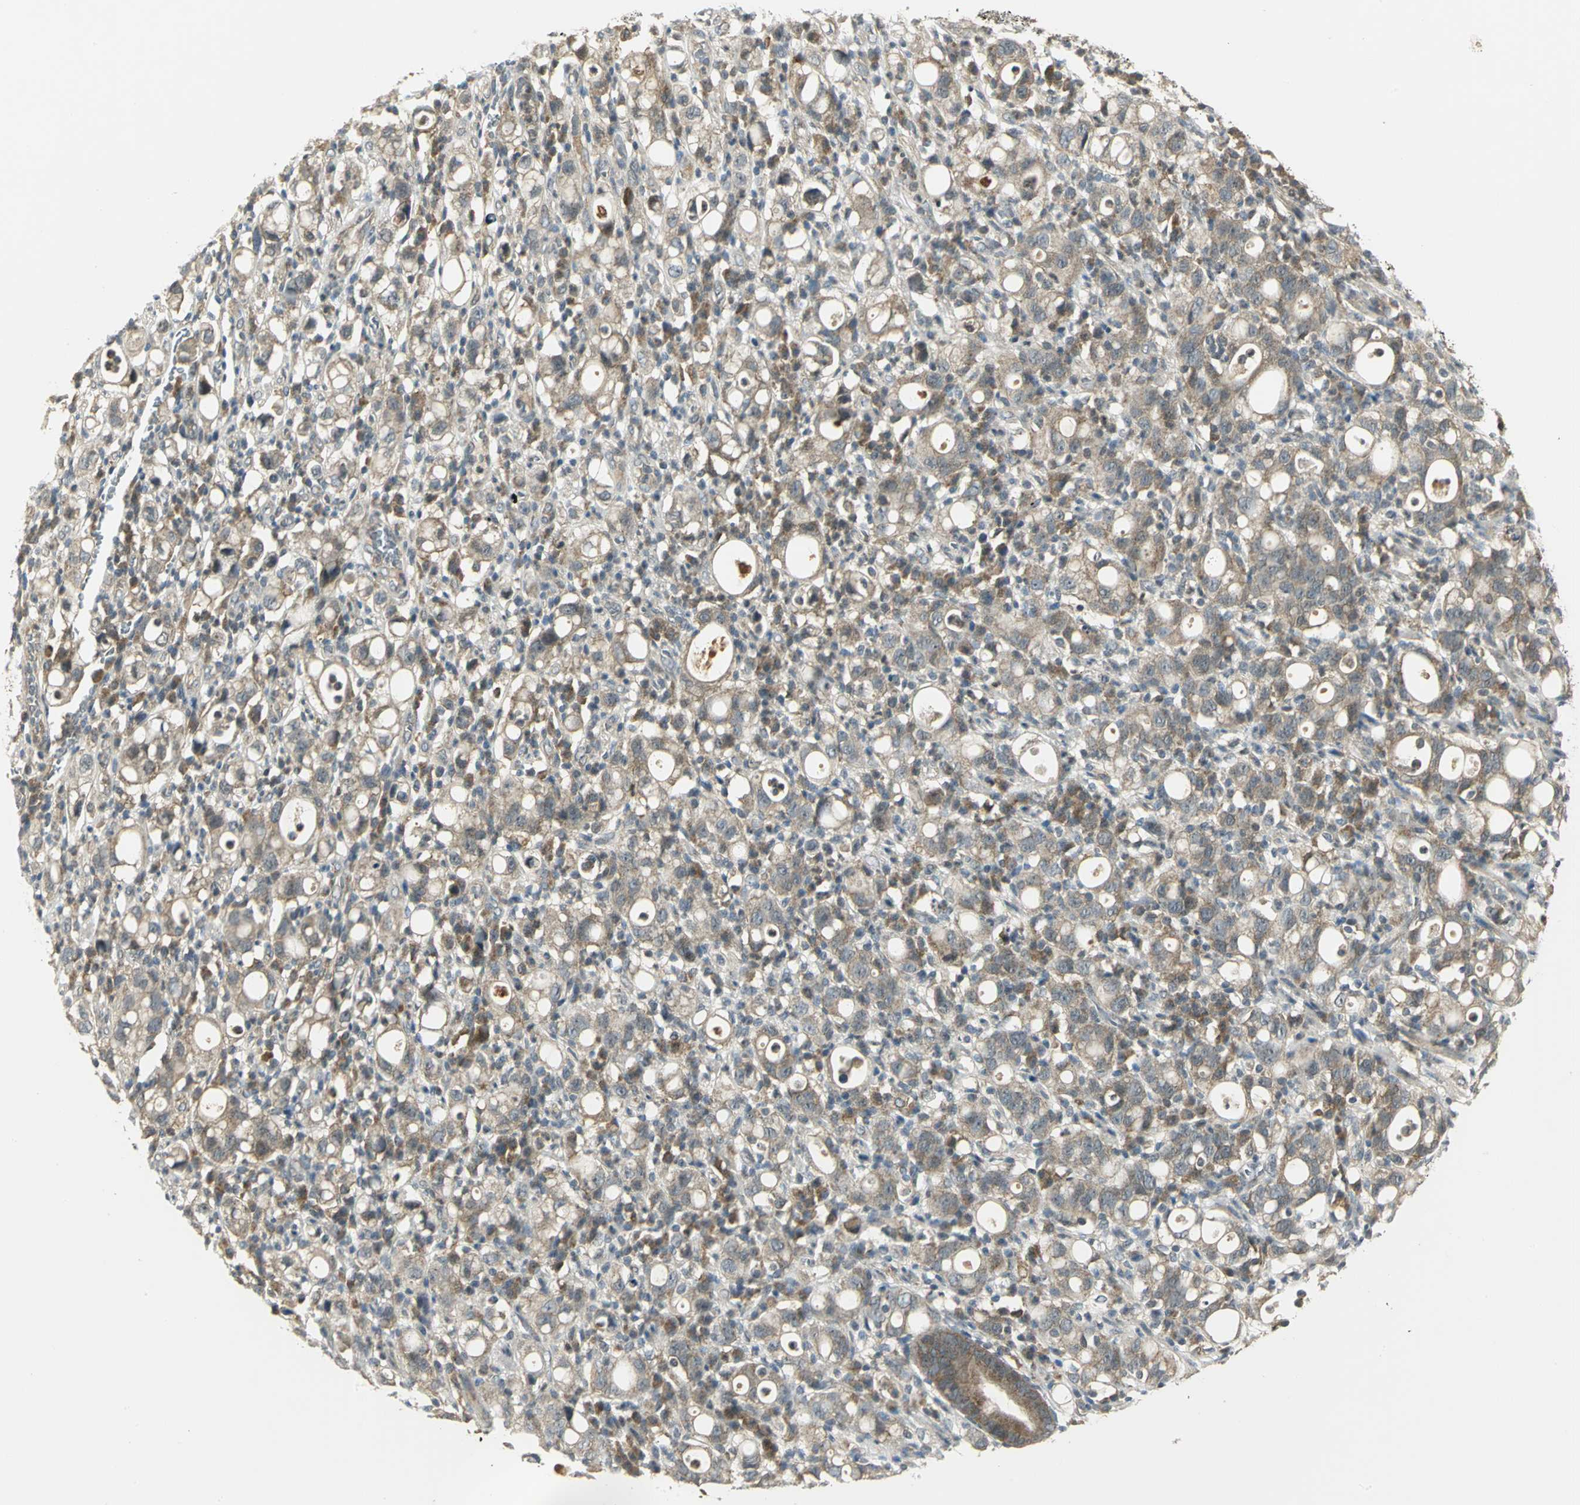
{"staining": {"intensity": "weak", "quantity": ">75%", "location": "cytoplasmic/membranous"}, "tissue": "stomach cancer", "cell_type": "Tumor cells", "image_type": "cancer", "snomed": [{"axis": "morphology", "description": "Adenocarcinoma, NOS"}, {"axis": "topography", "description": "Stomach"}], "caption": "Adenocarcinoma (stomach) stained for a protein demonstrates weak cytoplasmic/membranous positivity in tumor cells.", "gene": "MAPK8IP3", "patient": {"sex": "female", "age": 75}}